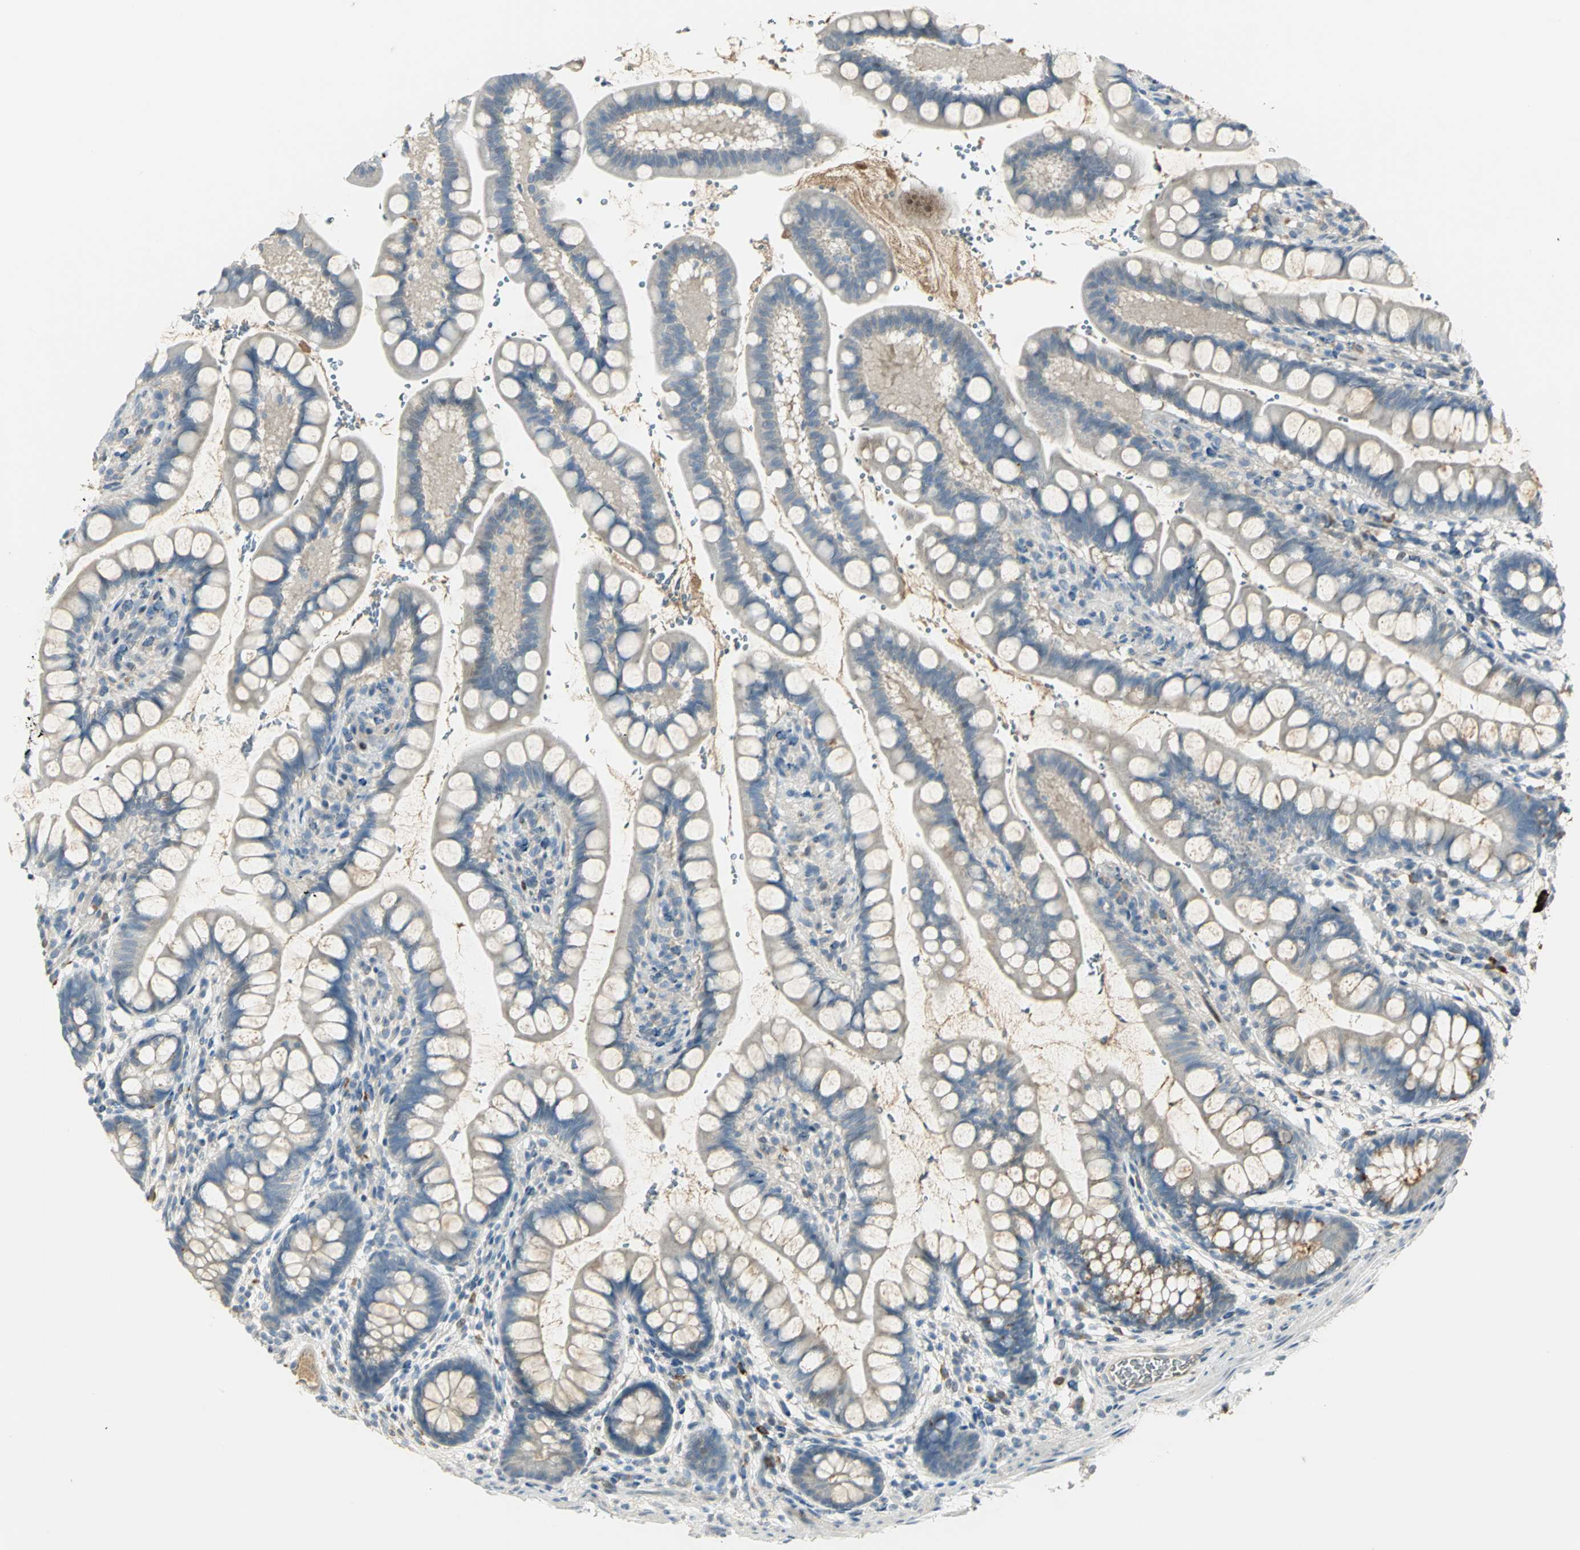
{"staining": {"intensity": "weak", "quantity": "<25%", "location": "cytoplasmic/membranous"}, "tissue": "small intestine", "cell_type": "Glandular cells", "image_type": "normal", "snomed": [{"axis": "morphology", "description": "Normal tissue, NOS"}, {"axis": "topography", "description": "Small intestine"}], "caption": "Histopathology image shows no protein positivity in glandular cells of benign small intestine. (DAB (3,3'-diaminobenzidine) immunohistochemistry with hematoxylin counter stain).", "gene": "PROC", "patient": {"sex": "female", "age": 58}}